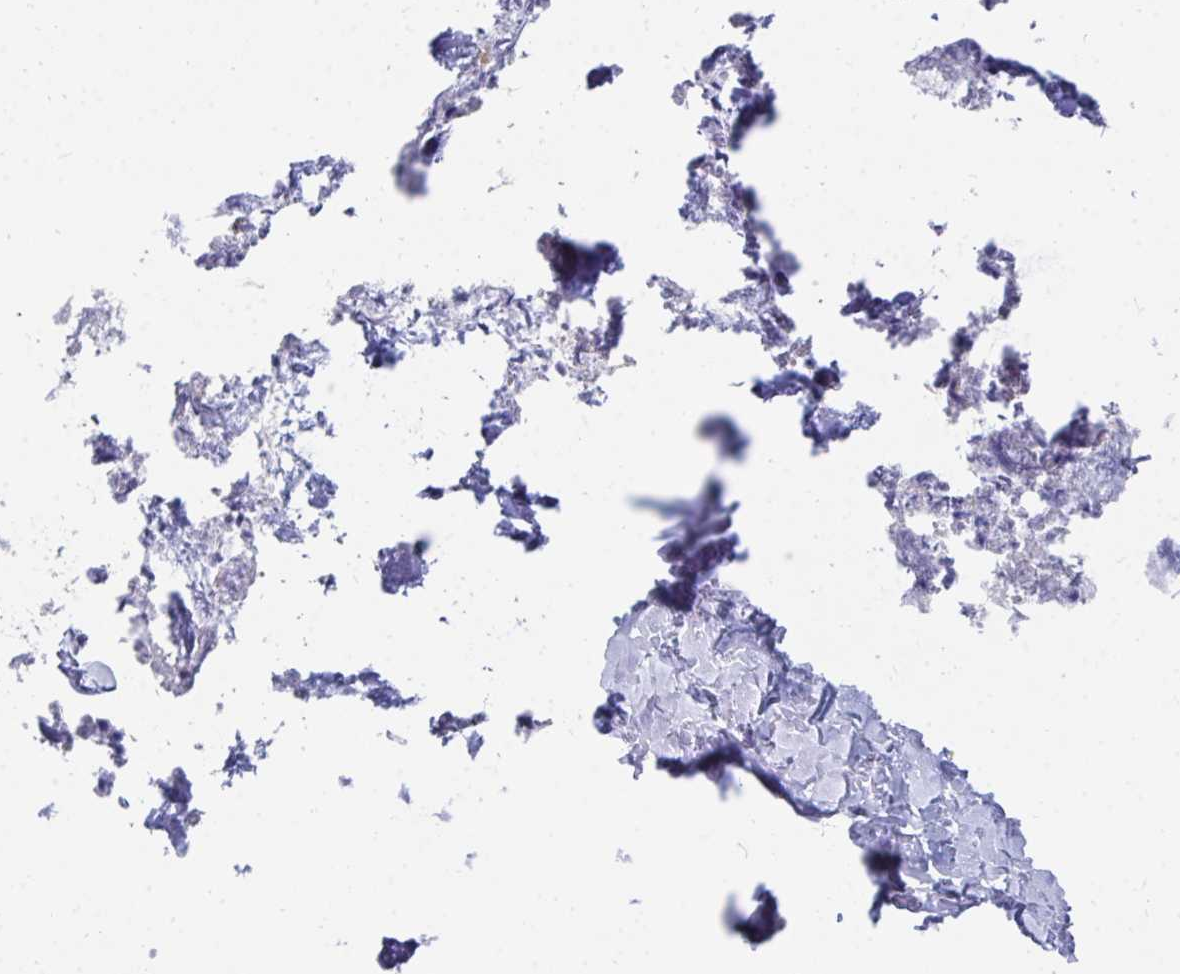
{"staining": {"intensity": "moderate", "quantity": "<25%", "location": "cytoplasmic/membranous"}, "tissue": "bone marrow", "cell_type": "Hematopoietic cells", "image_type": "normal", "snomed": [{"axis": "morphology", "description": "Normal tissue, NOS"}, {"axis": "topography", "description": "Bone marrow"}], "caption": "Normal bone marrow displays moderate cytoplasmic/membranous staining in approximately <25% of hematopoietic cells.", "gene": "CD7", "patient": {"sex": "female", "age": 42}}